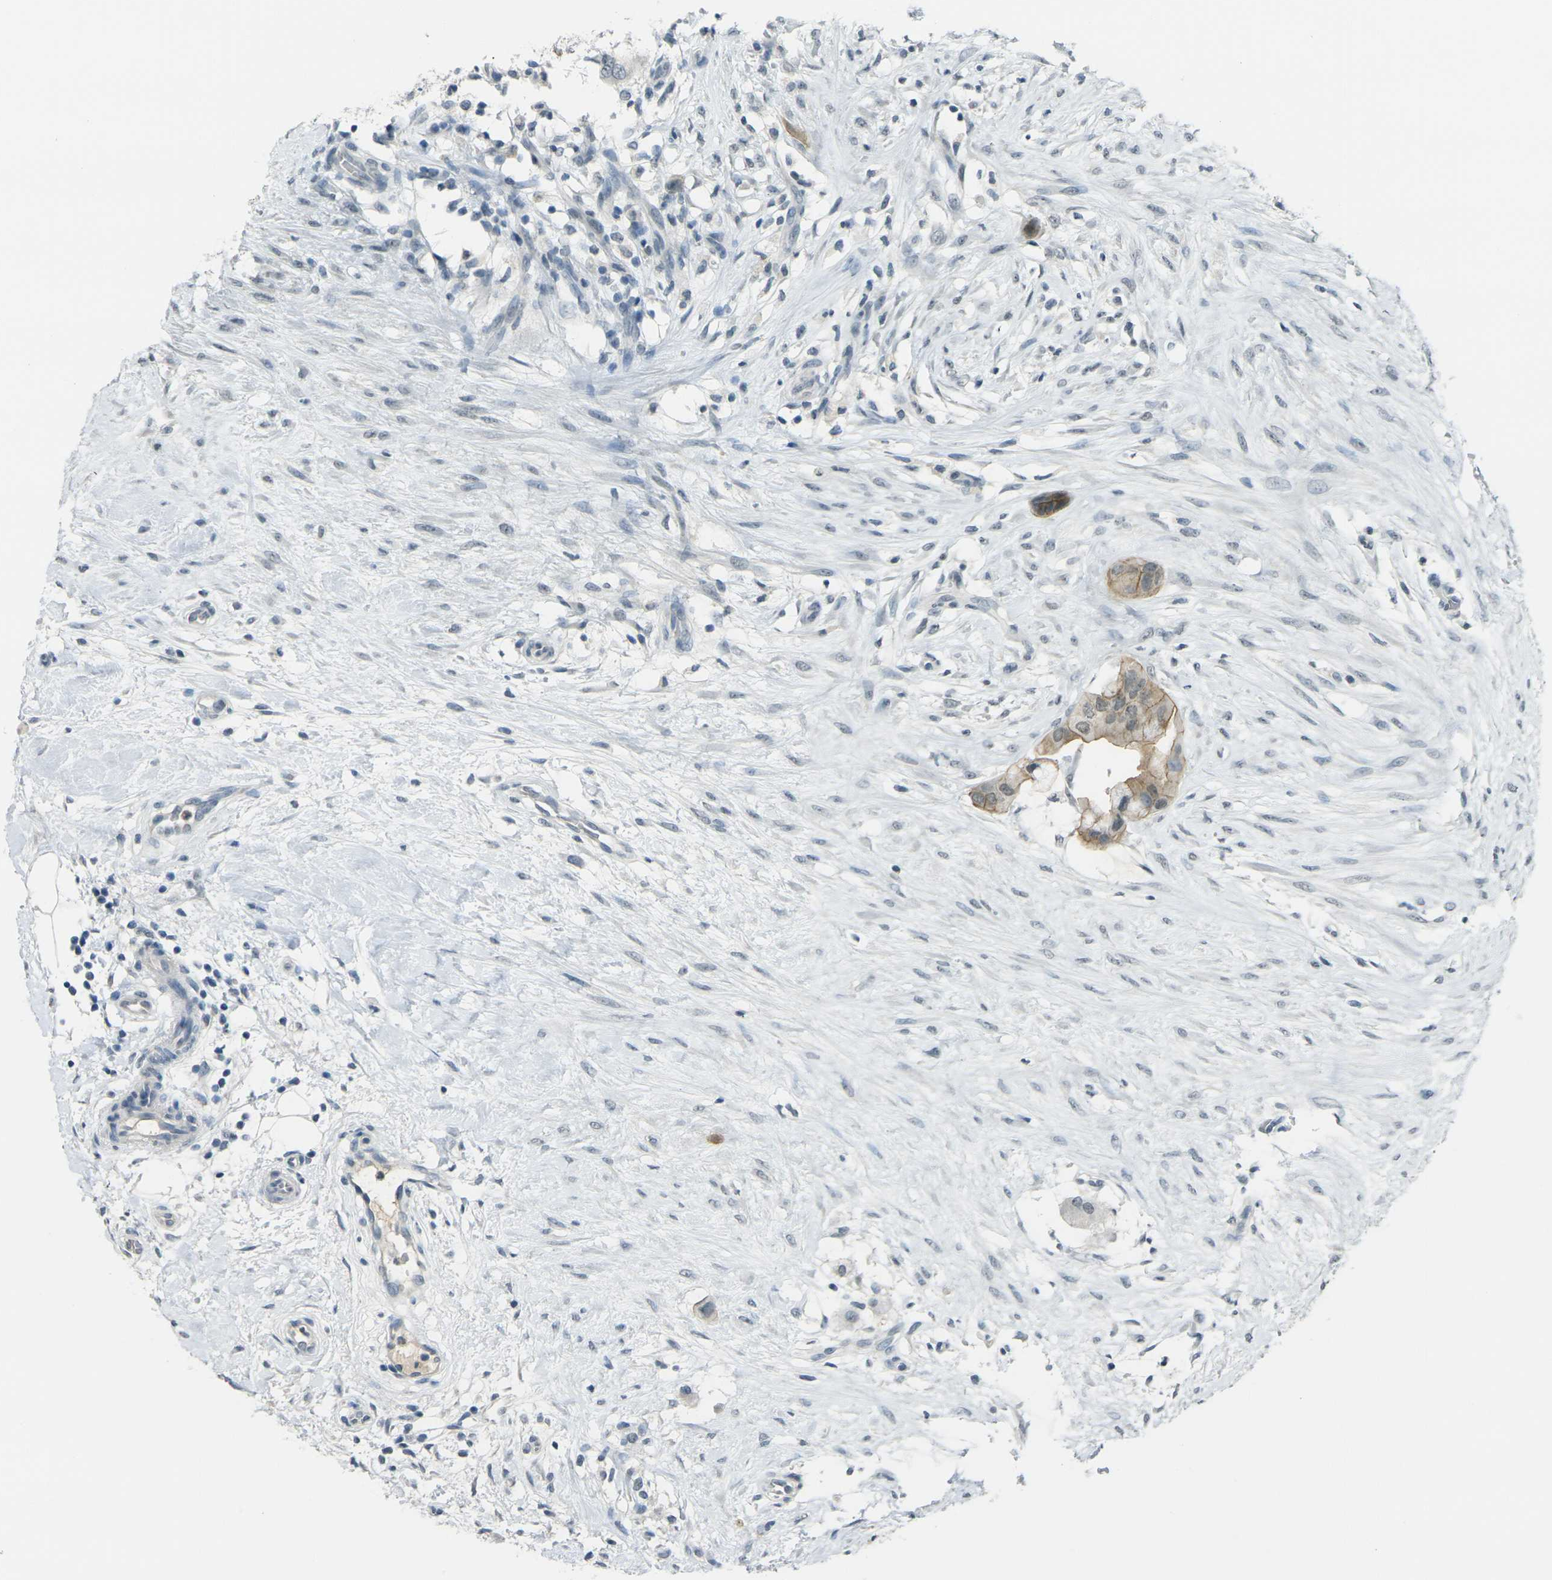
{"staining": {"intensity": "moderate", "quantity": "25%-75%", "location": "cytoplasmic/membranous"}, "tissue": "breast cancer", "cell_type": "Tumor cells", "image_type": "cancer", "snomed": [{"axis": "morphology", "description": "Duct carcinoma"}, {"axis": "topography", "description": "Breast"}], "caption": "IHC image of human infiltrating ductal carcinoma (breast) stained for a protein (brown), which displays medium levels of moderate cytoplasmic/membranous expression in approximately 25%-75% of tumor cells.", "gene": "SPTBN2", "patient": {"sex": "female", "age": 40}}